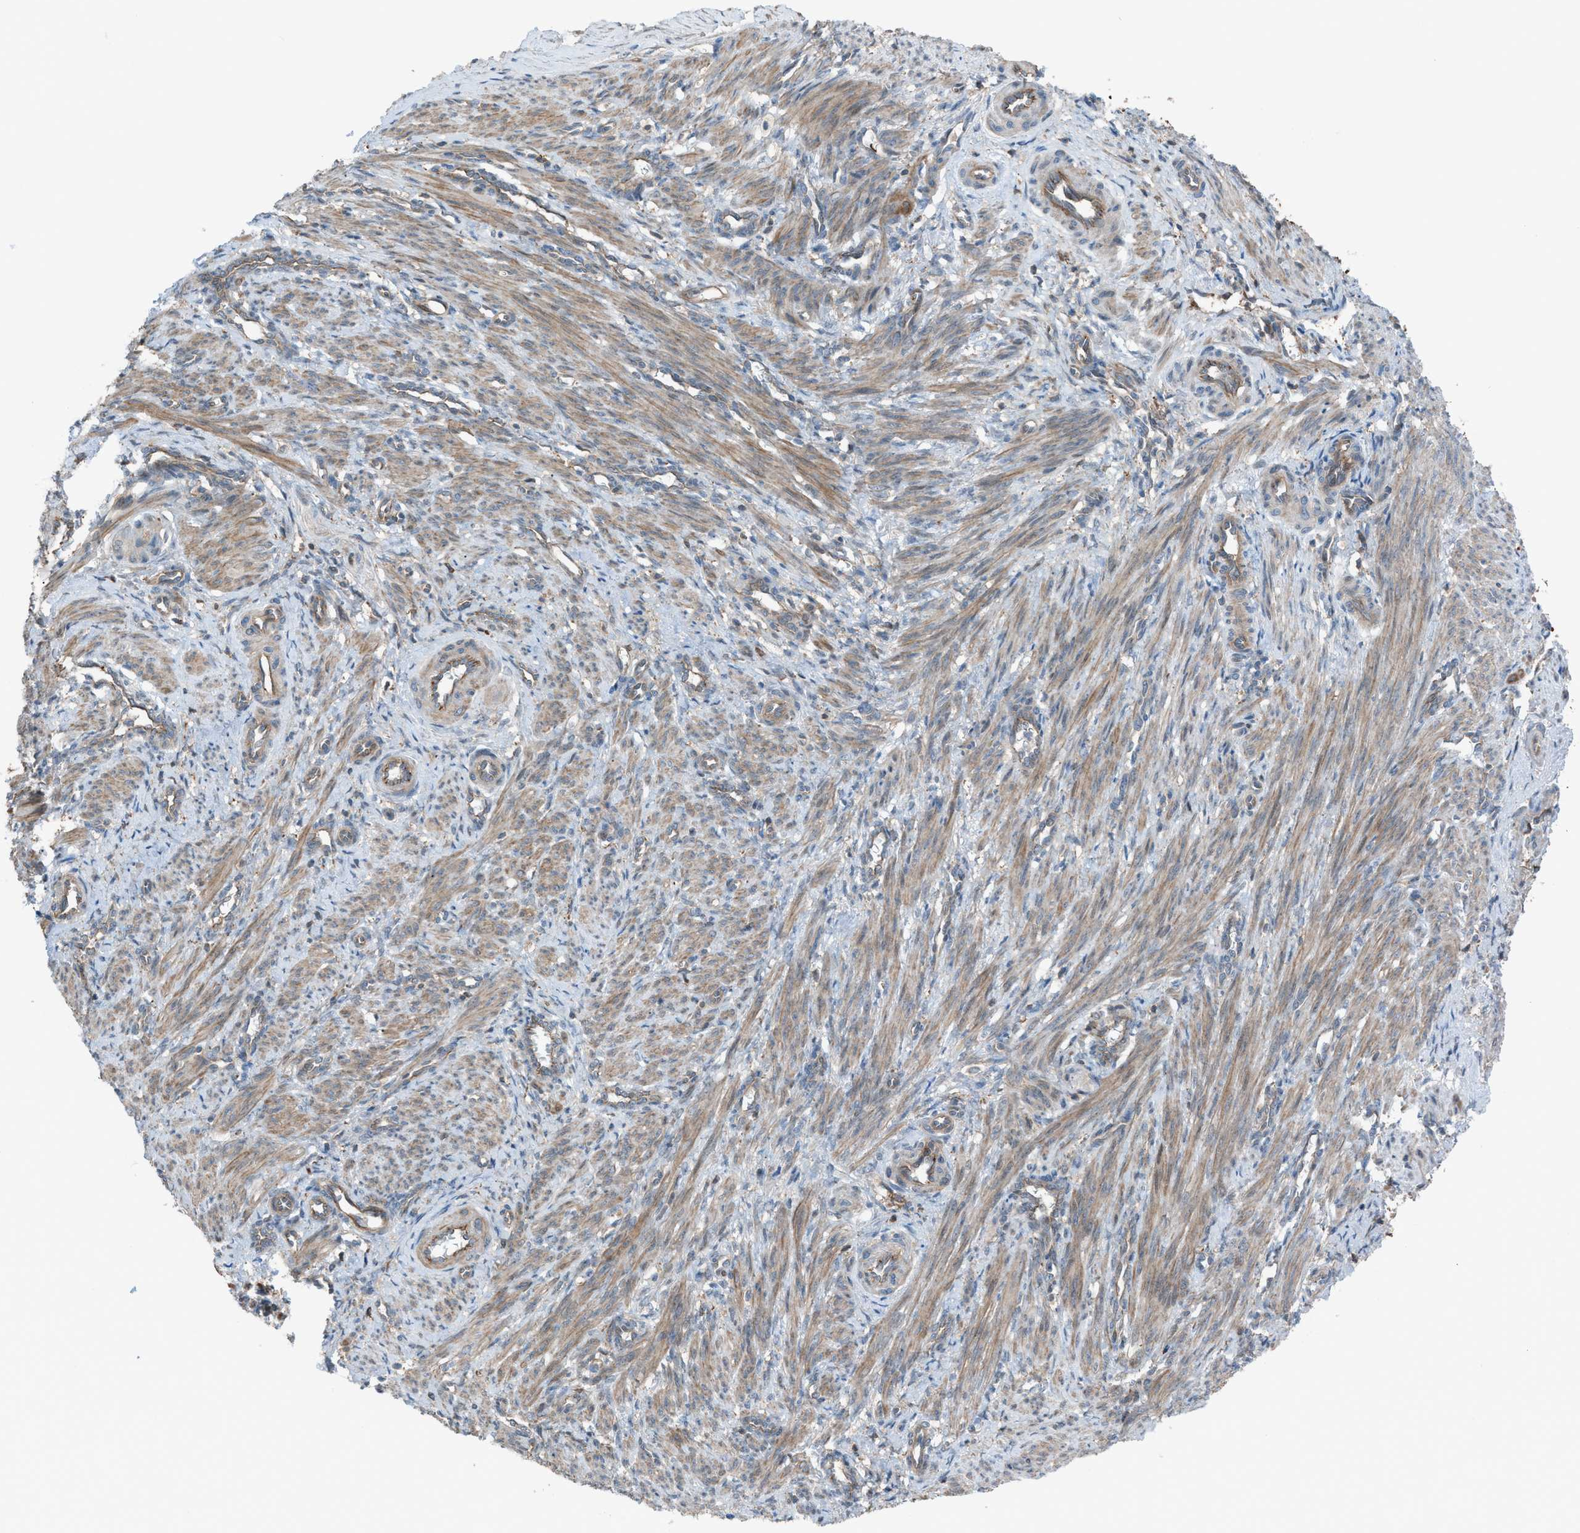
{"staining": {"intensity": "moderate", "quantity": ">75%", "location": "cytoplasmic/membranous"}, "tissue": "smooth muscle", "cell_type": "Smooth muscle cells", "image_type": "normal", "snomed": [{"axis": "morphology", "description": "Normal tissue, NOS"}, {"axis": "topography", "description": "Endometrium"}], "caption": "Protein staining of normal smooth muscle demonstrates moderate cytoplasmic/membranous staining in about >75% of smooth muscle cells.", "gene": "DYRK1A", "patient": {"sex": "female", "age": 33}}